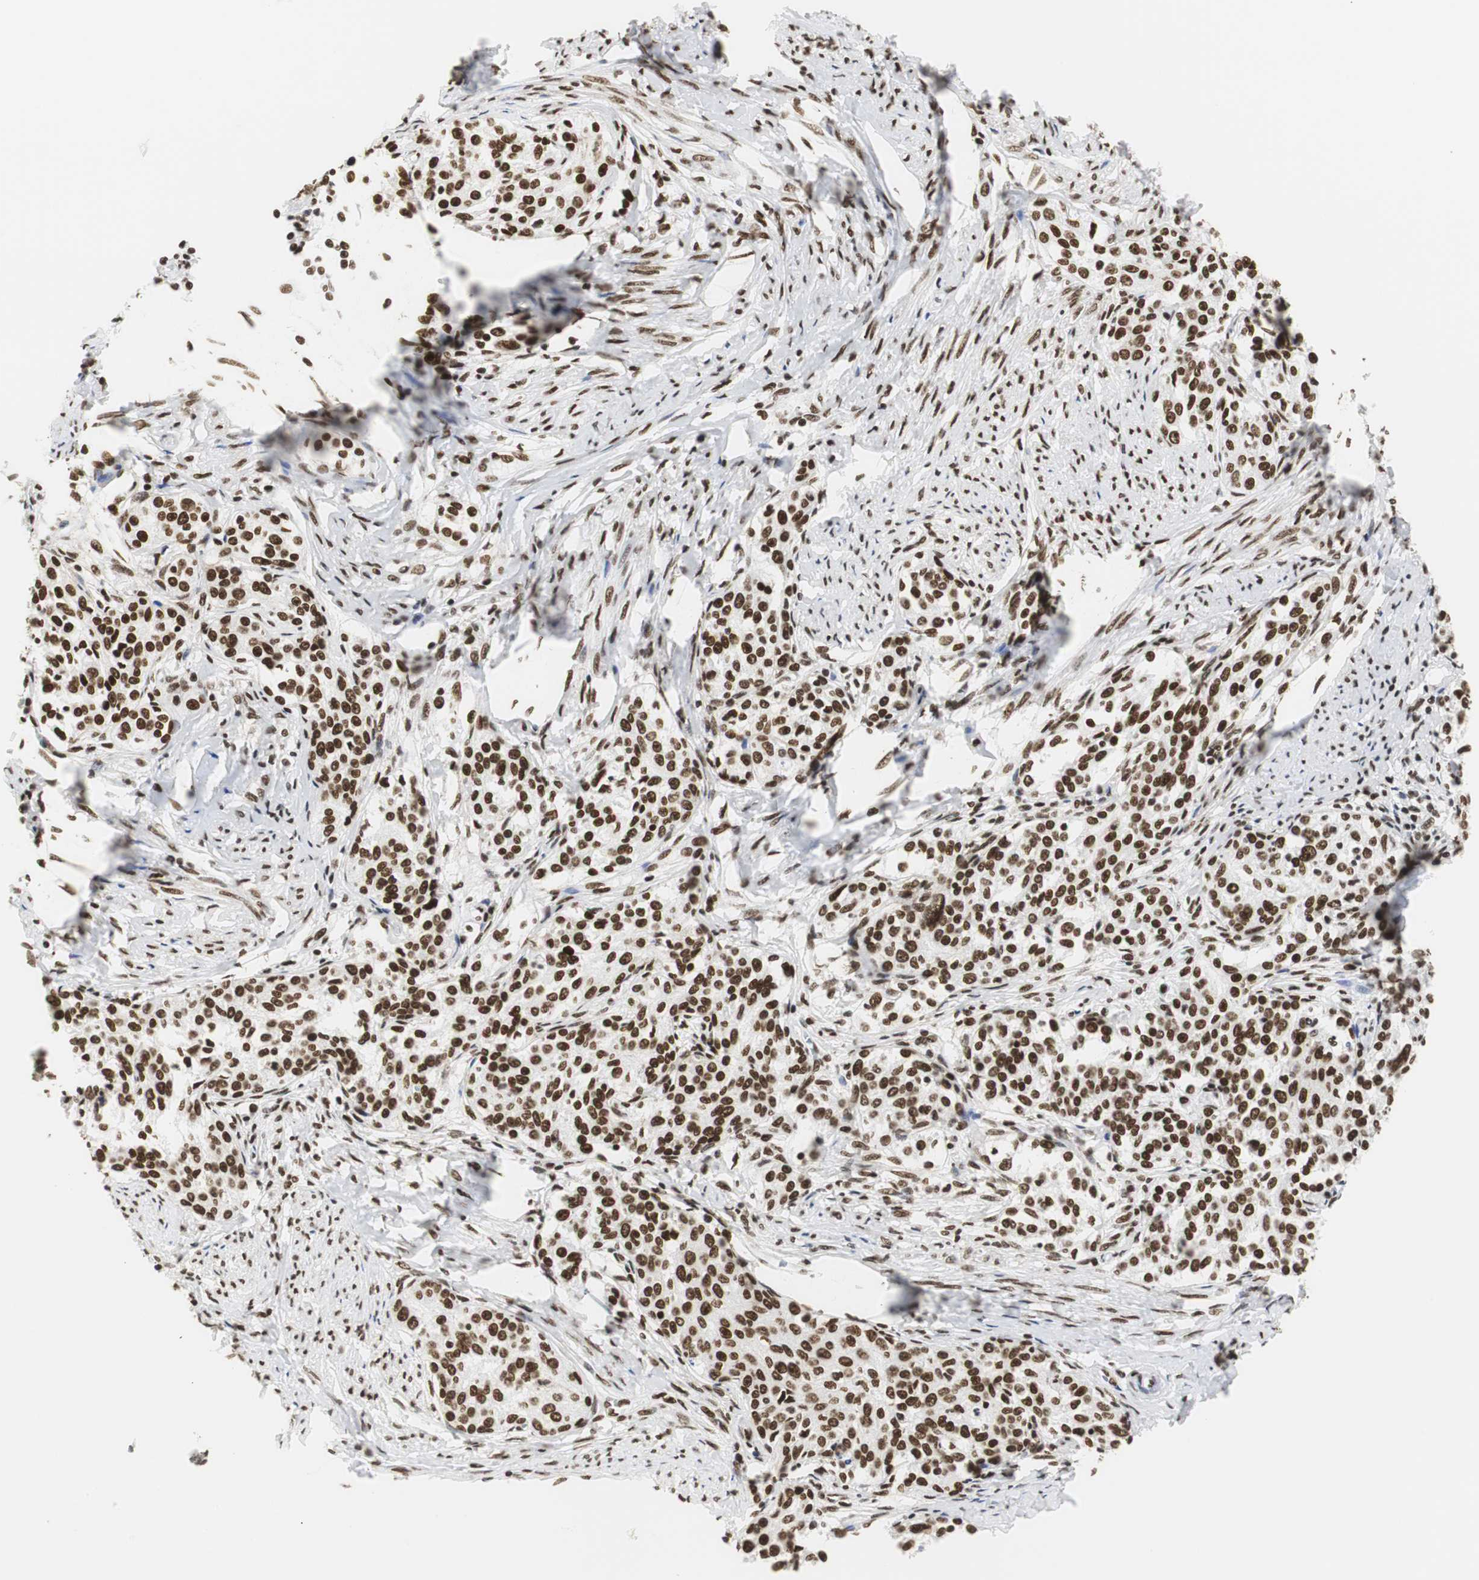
{"staining": {"intensity": "strong", "quantity": ">75%", "location": "nuclear"}, "tissue": "cervical cancer", "cell_type": "Tumor cells", "image_type": "cancer", "snomed": [{"axis": "morphology", "description": "Squamous cell carcinoma, NOS"}, {"axis": "morphology", "description": "Adenocarcinoma, NOS"}, {"axis": "topography", "description": "Cervix"}], "caption": "Approximately >75% of tumor cells in human squamous cell carcinoma (cervical) demonstrate strong nuclear protein expression as visualized by brown immunohistochemical staining.", "gene": "HNRNPH2", "patient": {"sex": "female", "age": 52}}